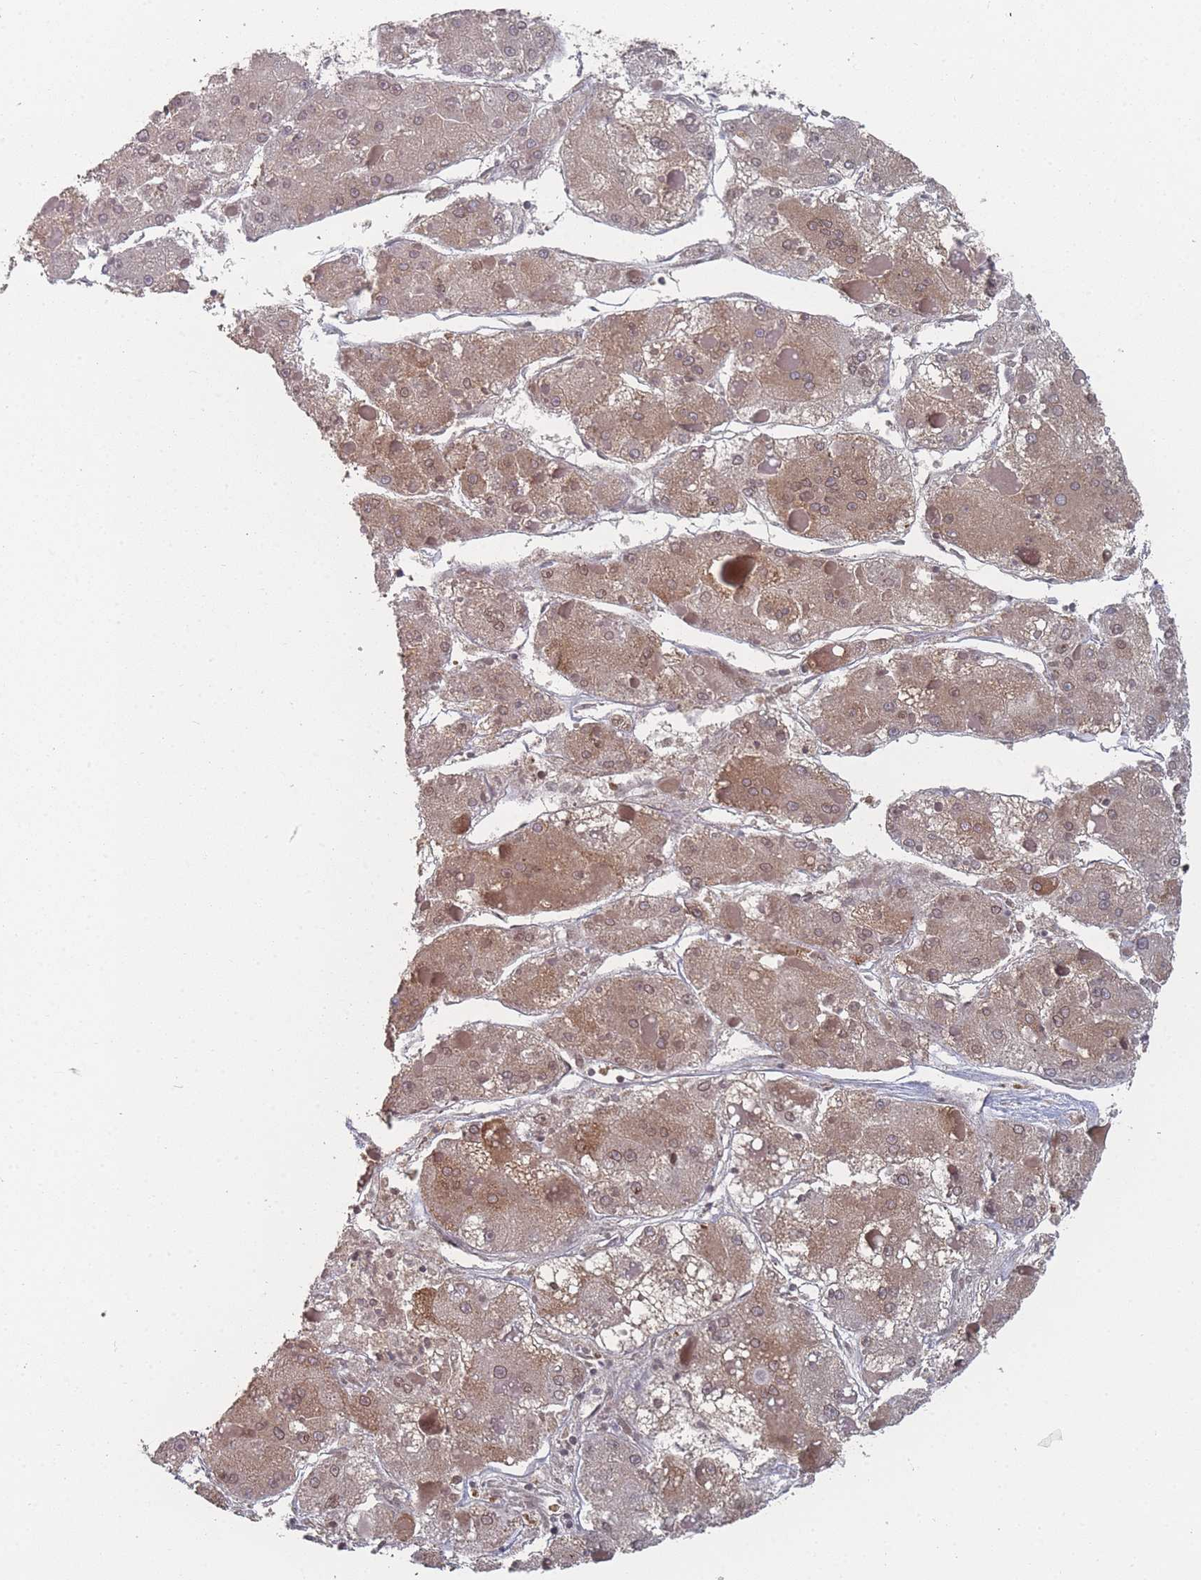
{"staining": {"intensity": "moderate", "quantity": ">75%", "location": "cytoplasmic/membranous,nuclear"}, "tissue": "liver cancer", "cell_type": "Tumor cells", "image_type": "cancer", "snomed": [{"axis": "morphology", "description": "Carcinoma, Hepatocellular, NOS"}, {"axis": "topography", "description": "Liver"}], "caption": "Moderate cytoplasmic/membranous and nuclear expression is present in approximately >75% of tumor cells in liver hepatocellular carcinoma.", "gene": "TBC1D25", "patient": {"sex": "female", "age": 73}}